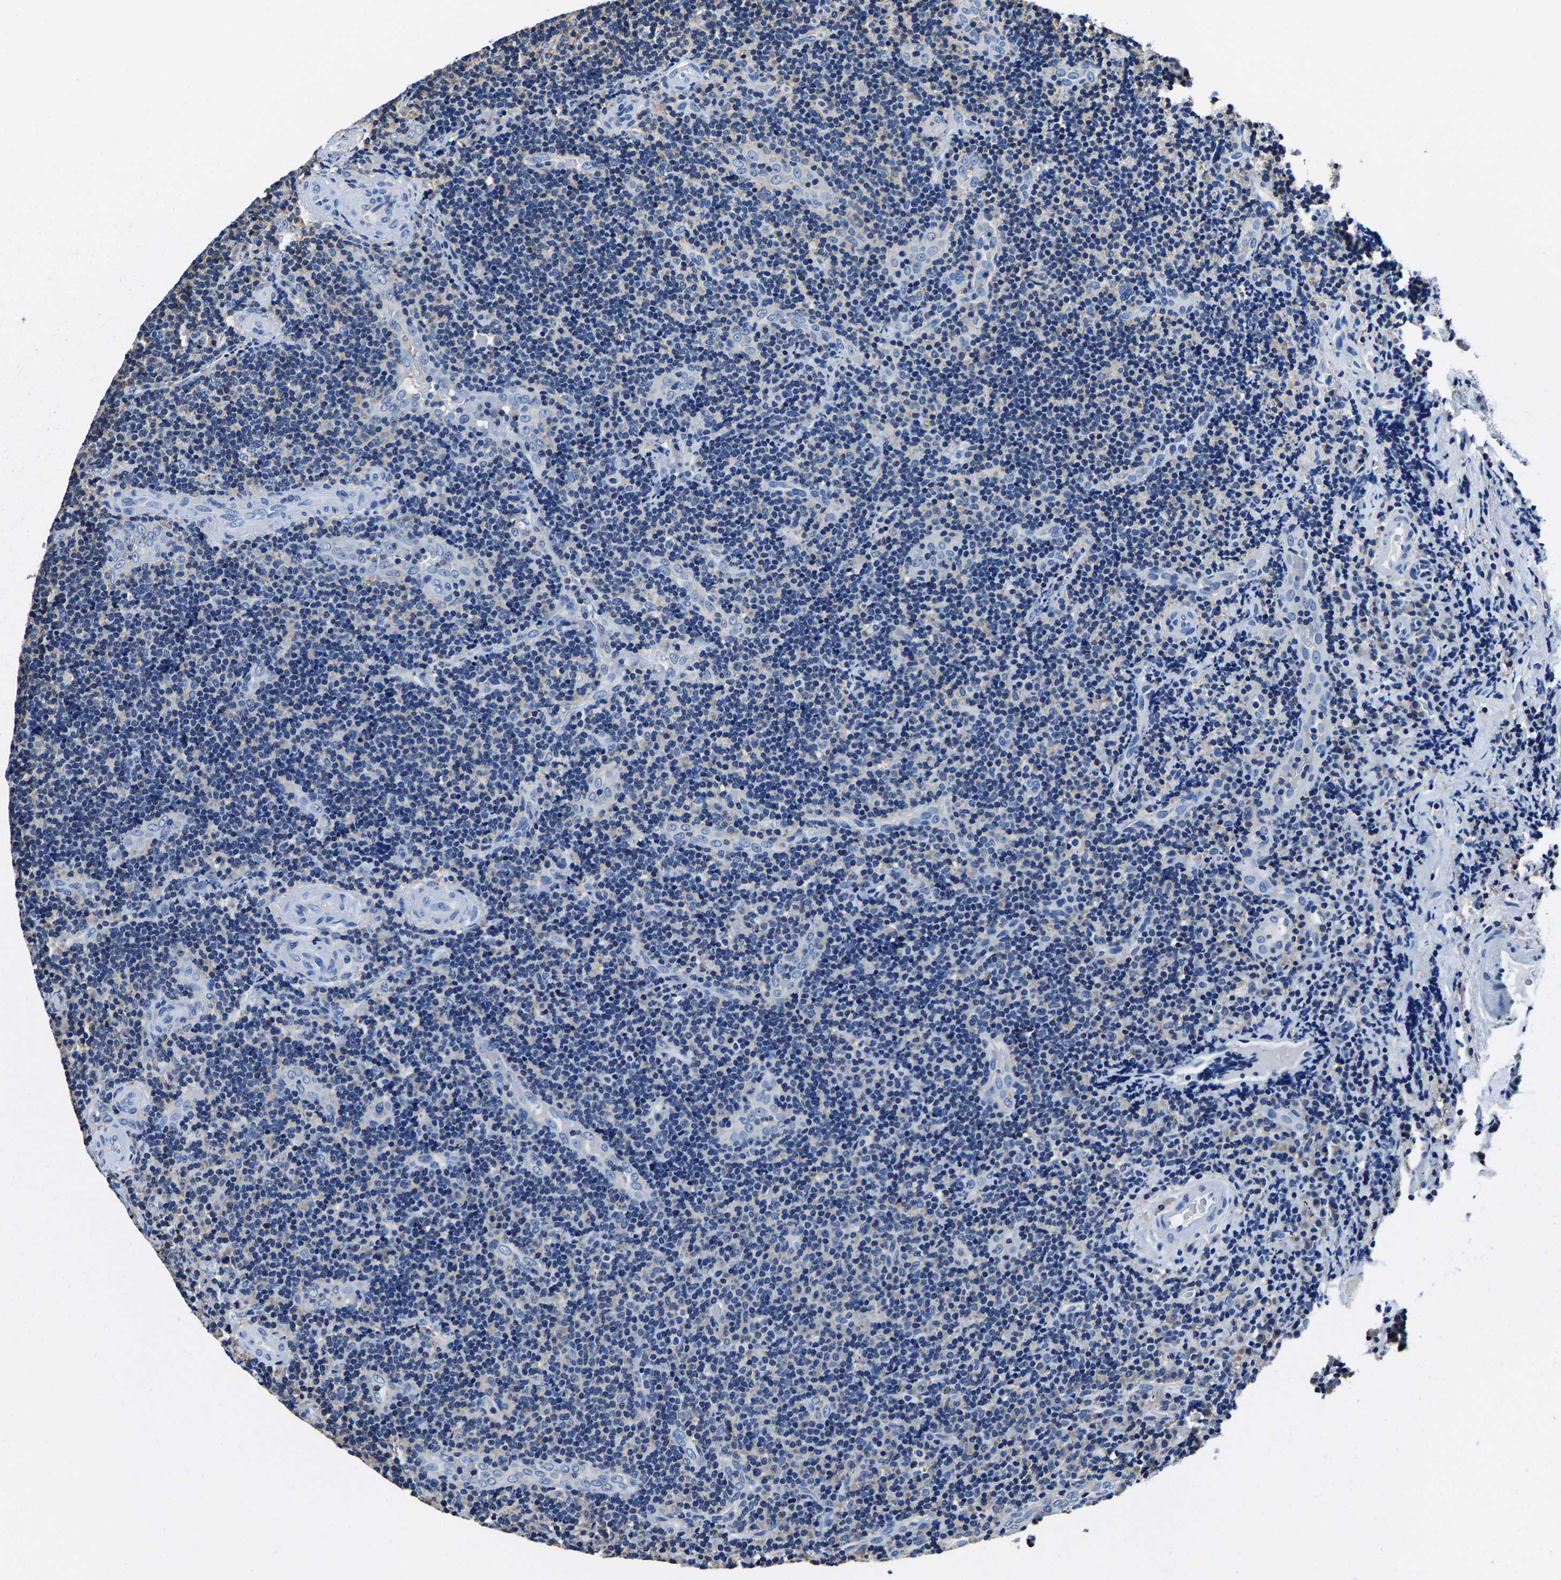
{"staining": {"intensity": "negative", "quantity": "none", "location": "none"}, "tissue": "lymphoma", "cell_type": "Tumor cells", "image_type": "cancer", "snomed": [{"axis": "morphology", "description": "Malignant lymphoma, non-Hodgkin's type, High grade"}, {"axis": "topography", "description": "Tonsil"}], "caption": "An image of lymphoma stained for a protein demonstrates no brown staining in tumor cells.", "gene": "ALDOB", "patient": {"sex": "female", "age": 36}}